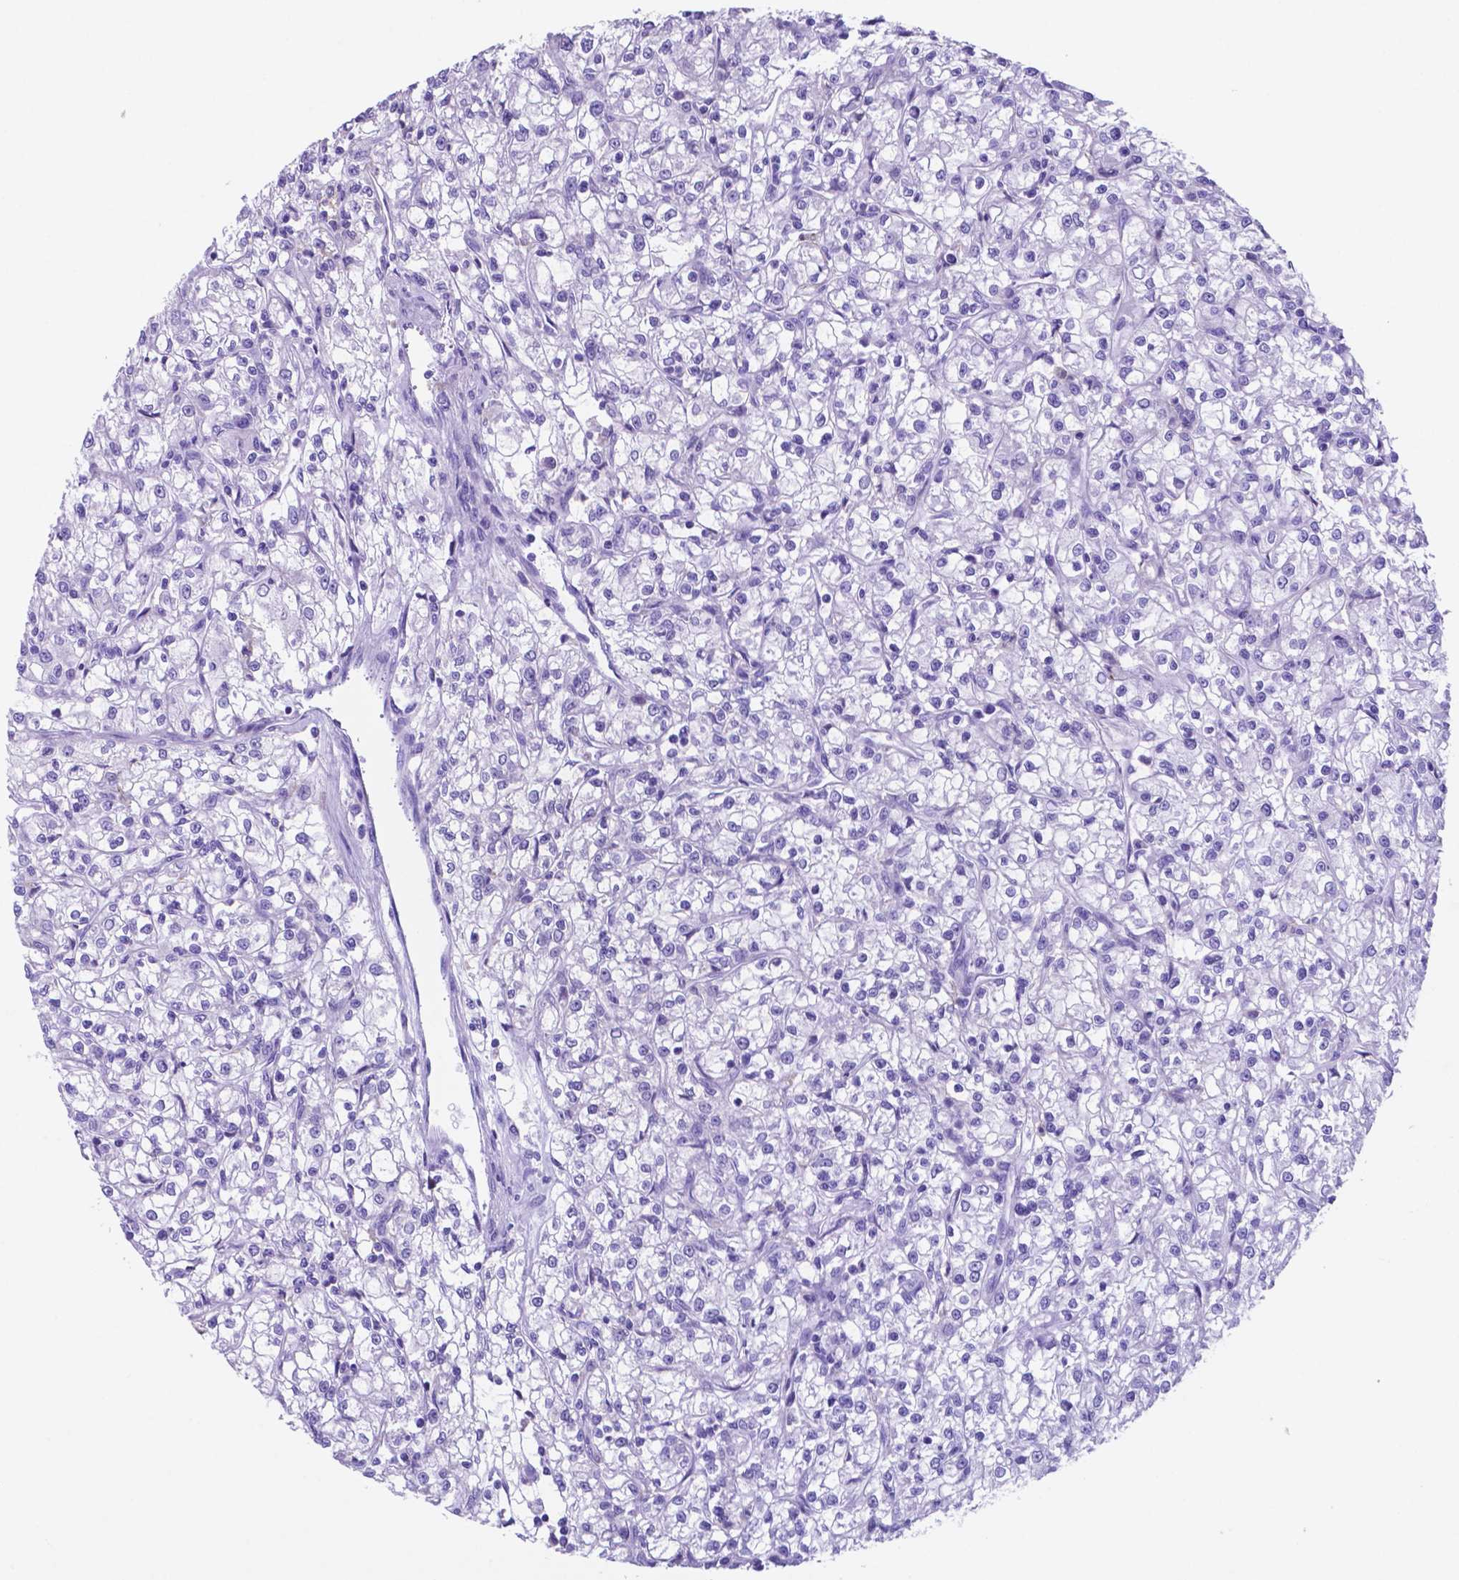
{"staining": {"intensity": "negative", "quantity": "none", "location": "none"}, "tissue": "renal cancer", "cell_type": "Tumor cells", "image_type": "cancer", "snomed": [{"axis": "morphology", "description": "Adenocarcinoma, NOS"}, {"axis": "topography", "description": "Kidney"}], "caption": "Human renal adenocarcinoma stained for a protein using IHC shows no positivity in tumor cells.", "gene": "DNAAF8", "patient": {"sex": "female", "age": 59}}